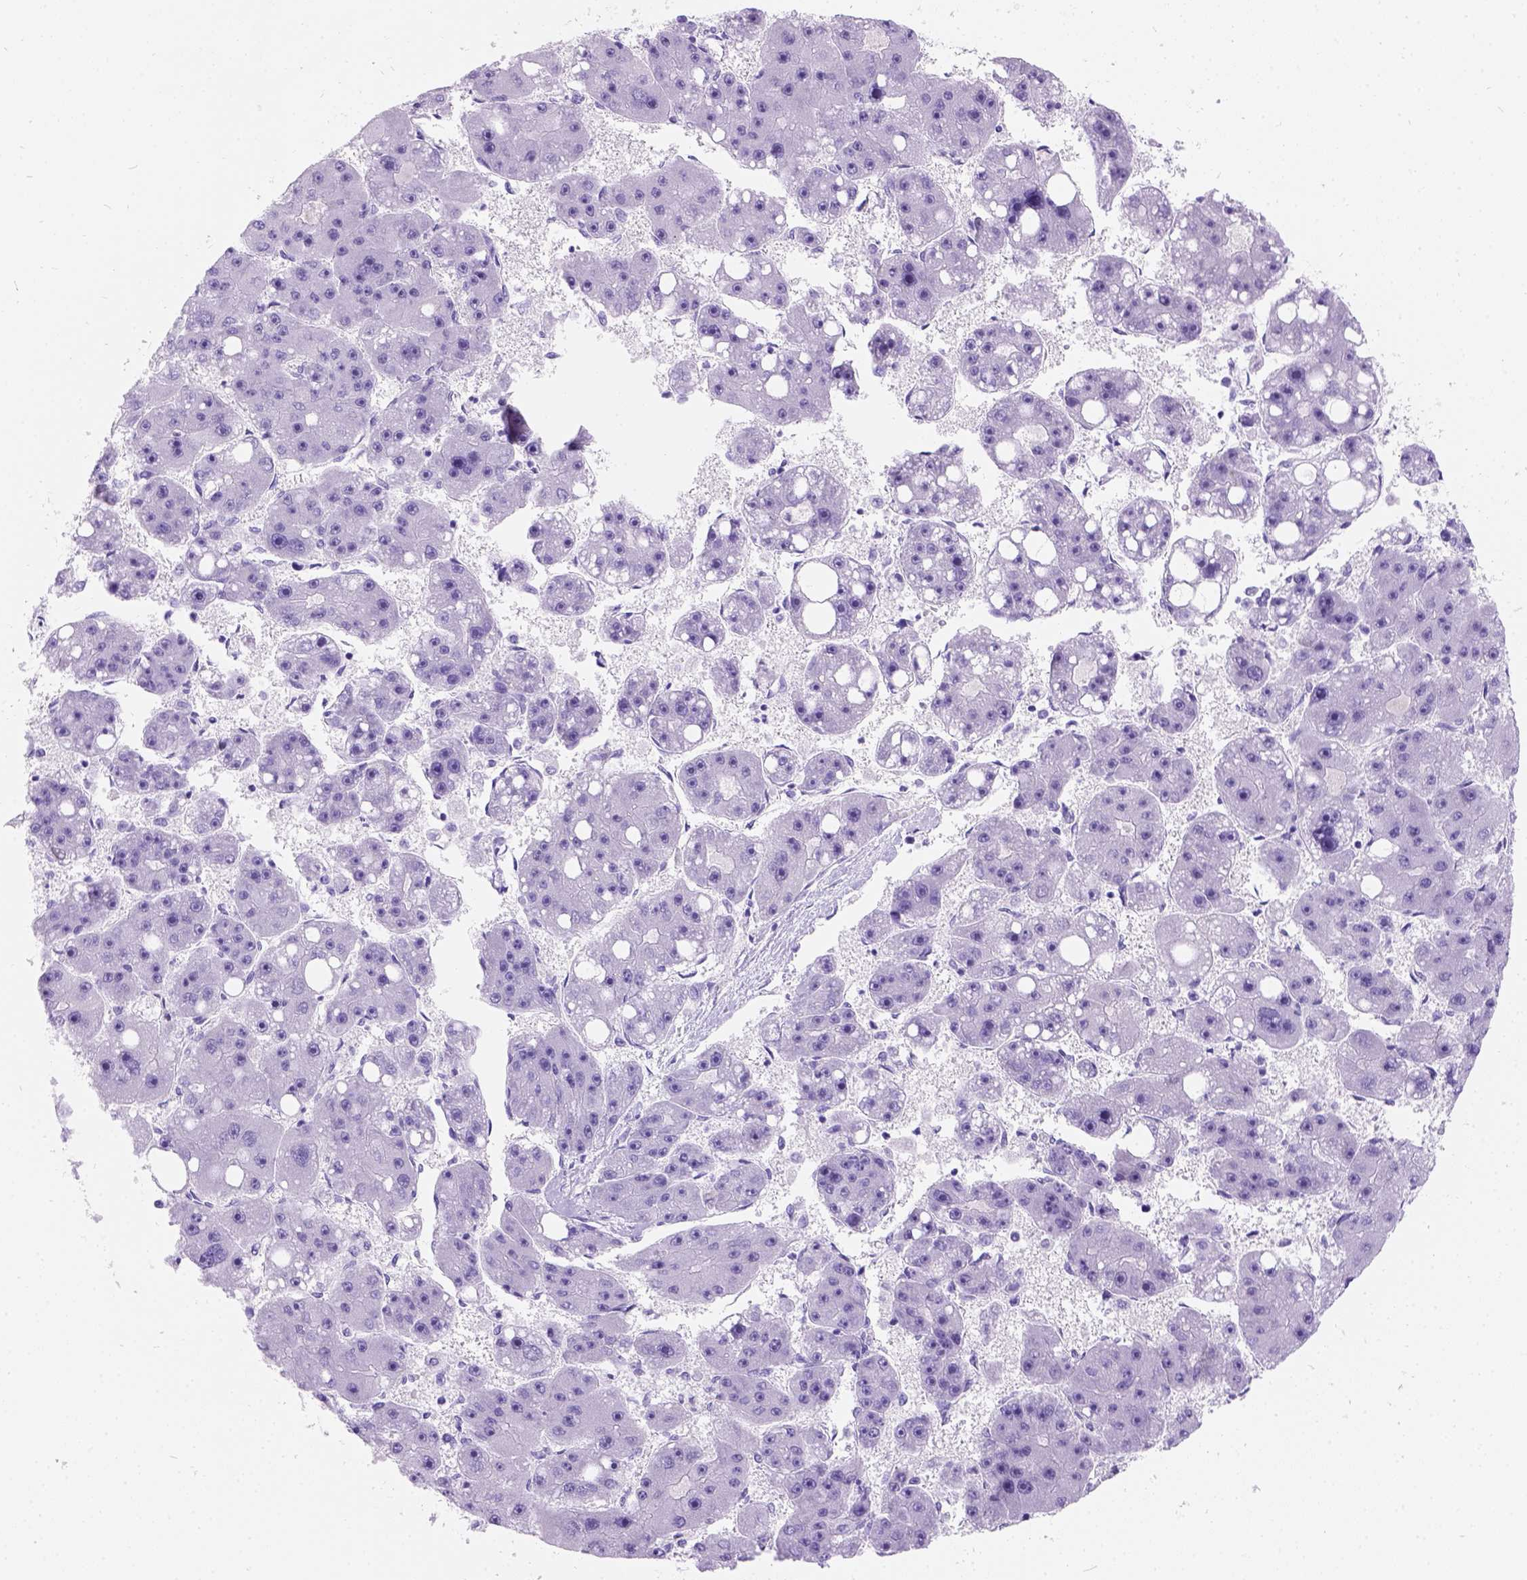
{"staining": {"intensity": "negative", "quantity": "none", "location": "none"}, "tissue": "liver cancer", "cell_type": "Tumor cells", "image_type": "cancer", "snomed": [{"axis": "morphology", "description": "Carcinoma, Hepatocellular, NOS"}, {"axis": "topography", "description": "Liver"}], "caption": "This is an IHC histopathology image of human liver cancer (hepatocellular carcinoma). There is no expression in tumor cells.", "gene": "C7orf57", "patient": {"sex": "female", "age": 61}}